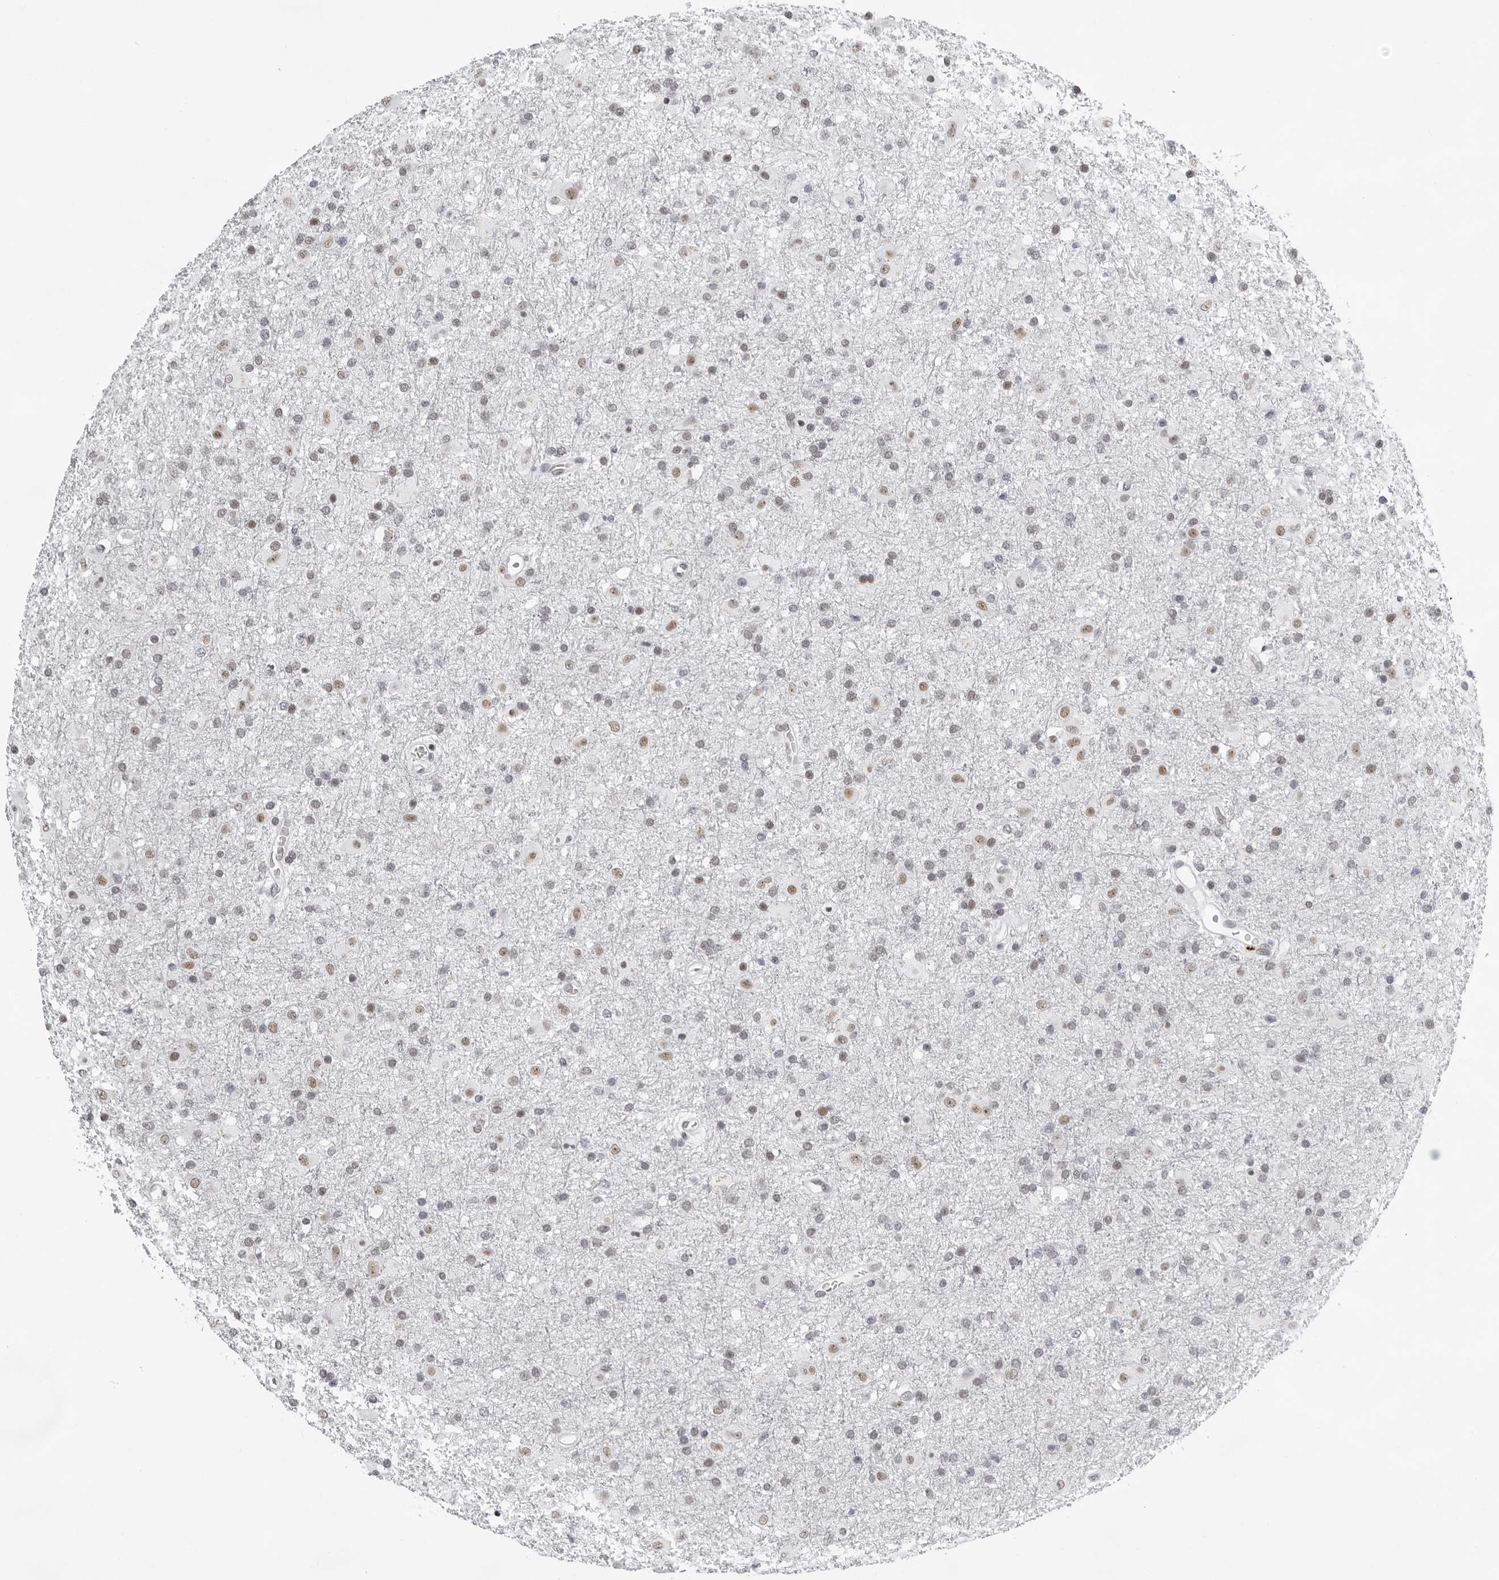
{"staining": {"intensity": "weak", "quantity": "25%-75%", "location": "nuclear"}, "tissue": "glioma", "cell_type": "Tumor cells", "image_type": "cancer", "snomed": [{"axis": "morphology", "description": "Glioma, malignant, Low grade"}, {"axis": "topography", "description": "Brain"}], "caption": "Immunohistochemical staining of glioma exhibits low levels of weak nuclear protein positivity in about 25%-75% of tumor cells.", "gene": "USP1", "patient": {"sex": "male", "age": 65}}